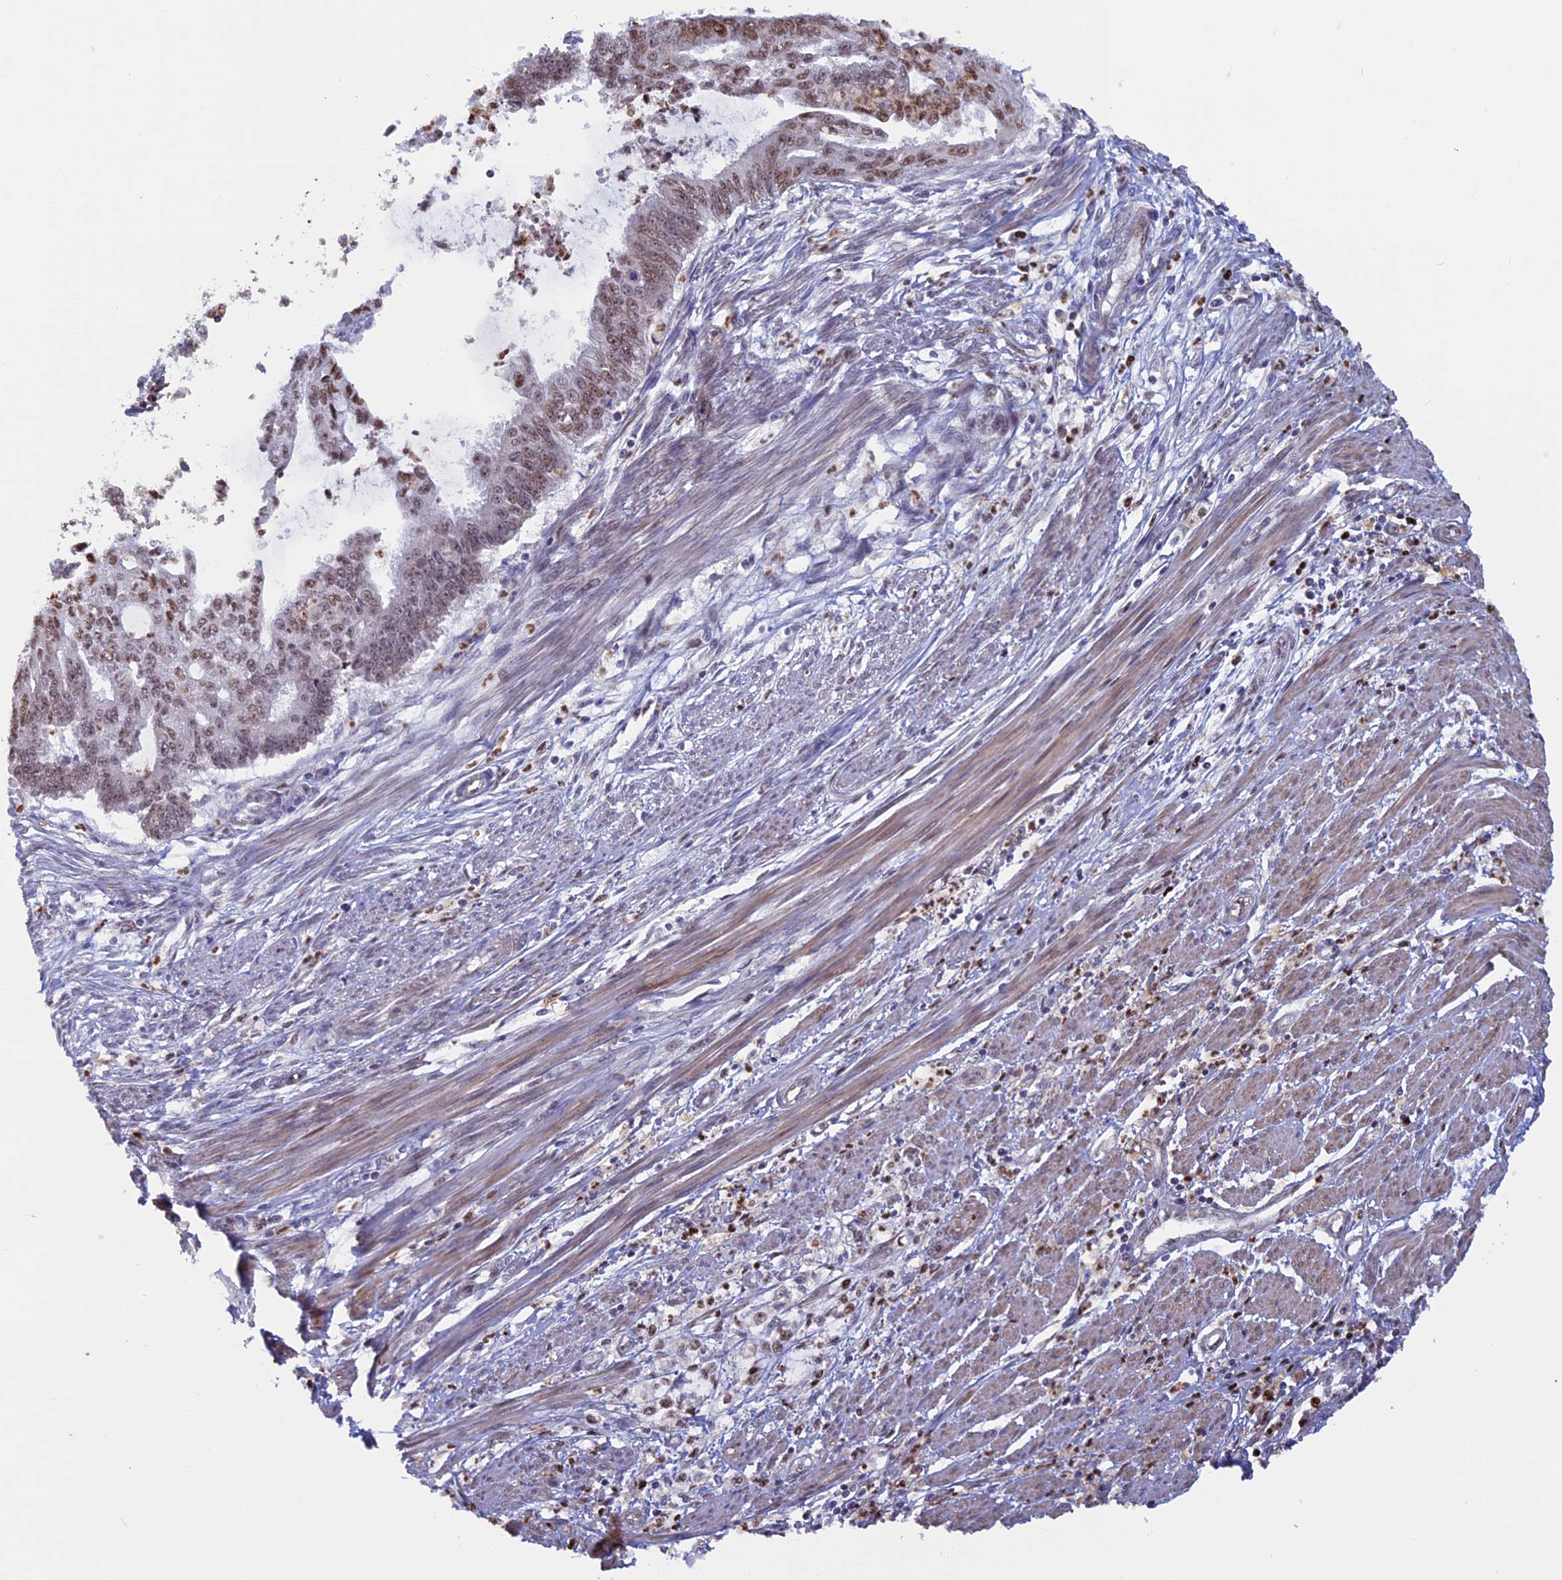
{"staining": {"intensity": "weak", "quantity": "<25%", "location": "nuclear"}, "tissue": "endometrial cancer", "cell_type": "Tumor cells", "image_type": "cancer", "snomed": [{"axis": "morphology", "description": "Adenocarcinoma, NOS"}, {"axis": "topography", "description": "Endometrium"}], "caption": "Tumor cells show no significant positivity in endometrial adenocarcinoma.", "gene": "ACSS1", "patient": {"sex": "female", "age": 73}}